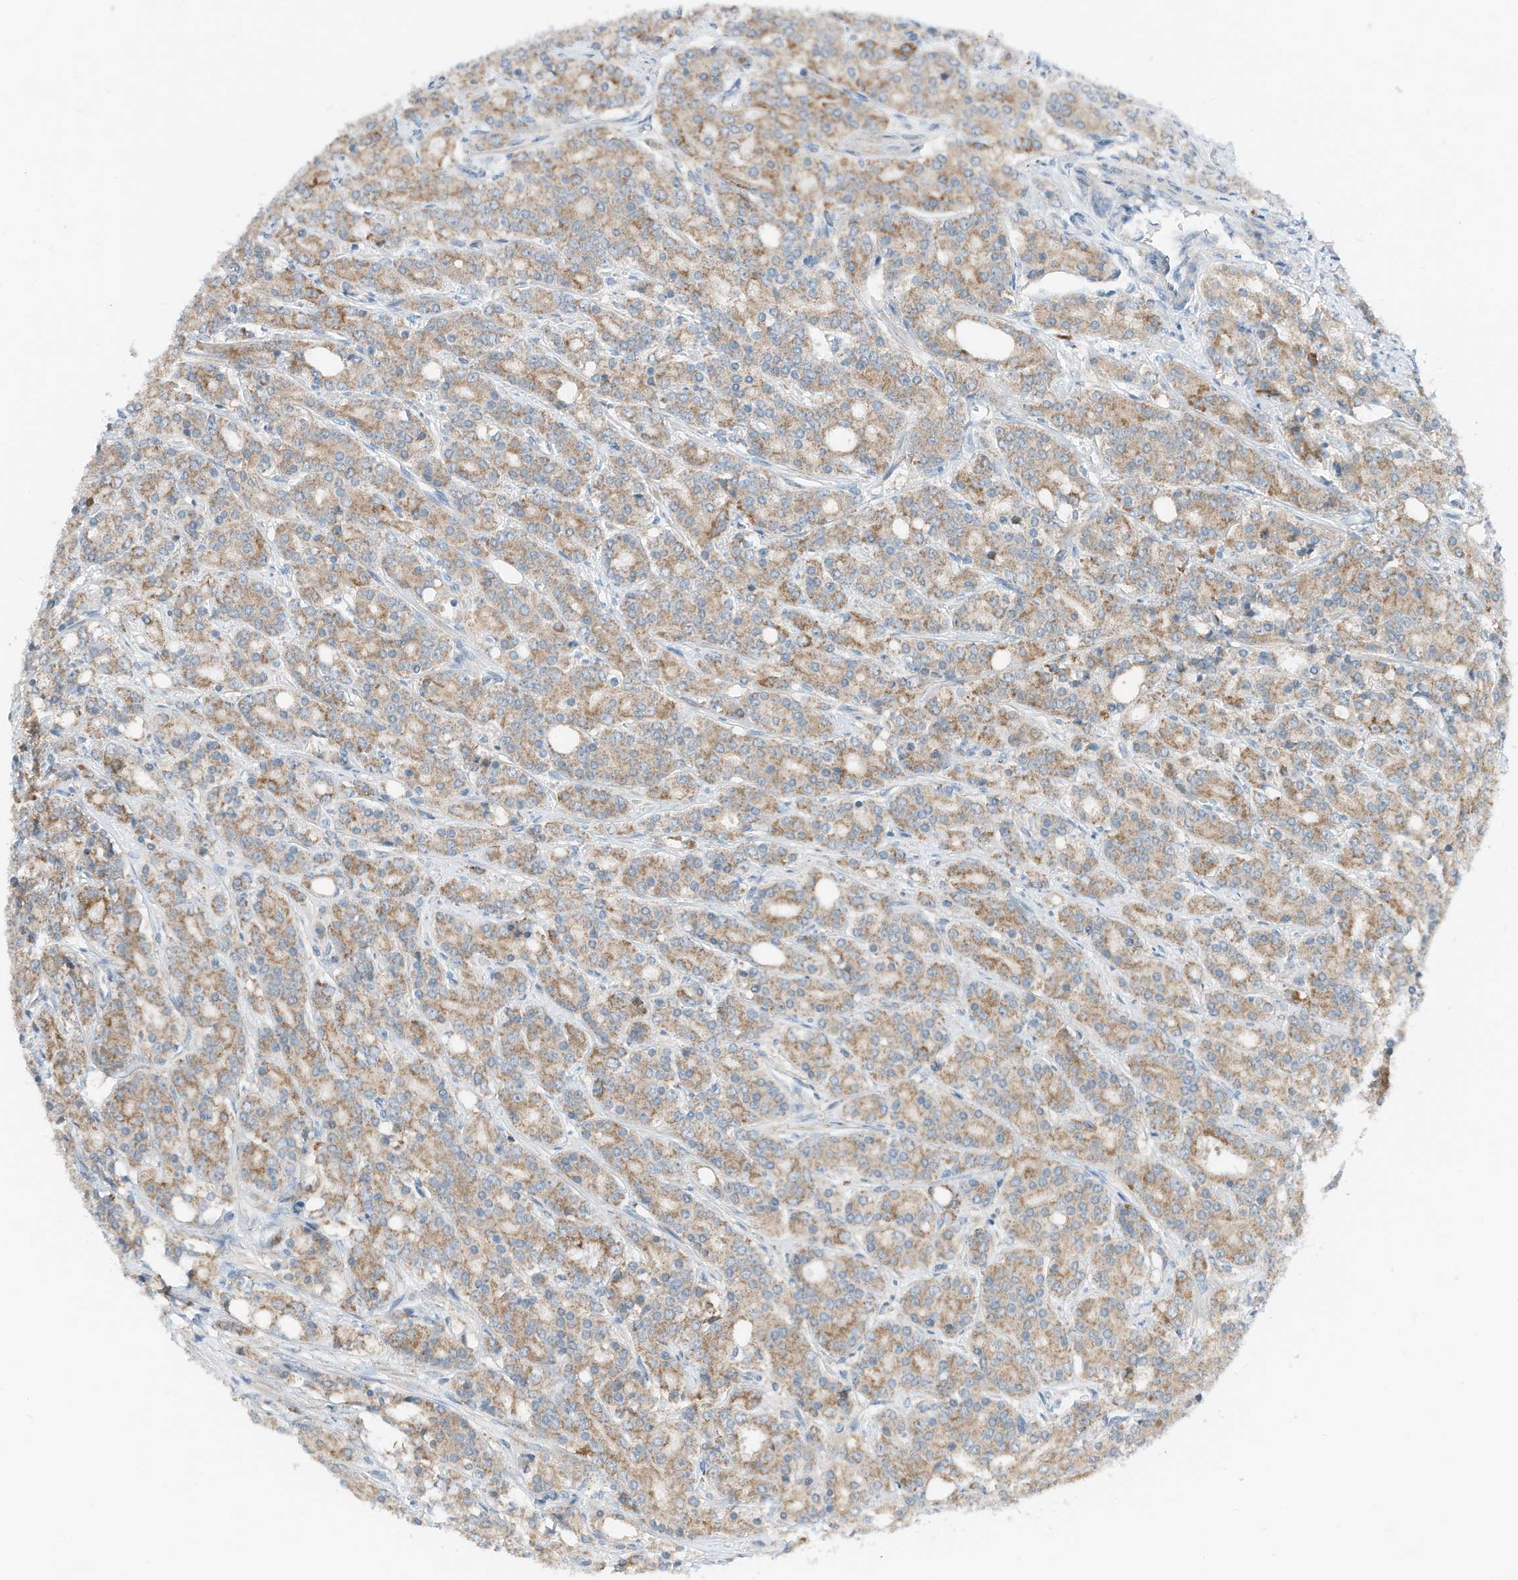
{"staining": {"intensity": "moderate", "quantity": ">75%", "location": "cytoplasmic/membranous"}, "tissue": "prostate cancer", "cell_type": "Tumor cells", "image_type": "cancer", "snomed": [{"axis": "morphology", "description": "Adenocarcinoma, High grade"}, {"axis": "topography", "description": "Prostate"}], "caption": "An image showing moderate cytoplasmic/membranous expression in about >75% of tumor cells in prostate cancer, as visualized by brown immunohistochemical staining.", "gene": "RMND1", "patient": {"sex": "male", "age": 62}}